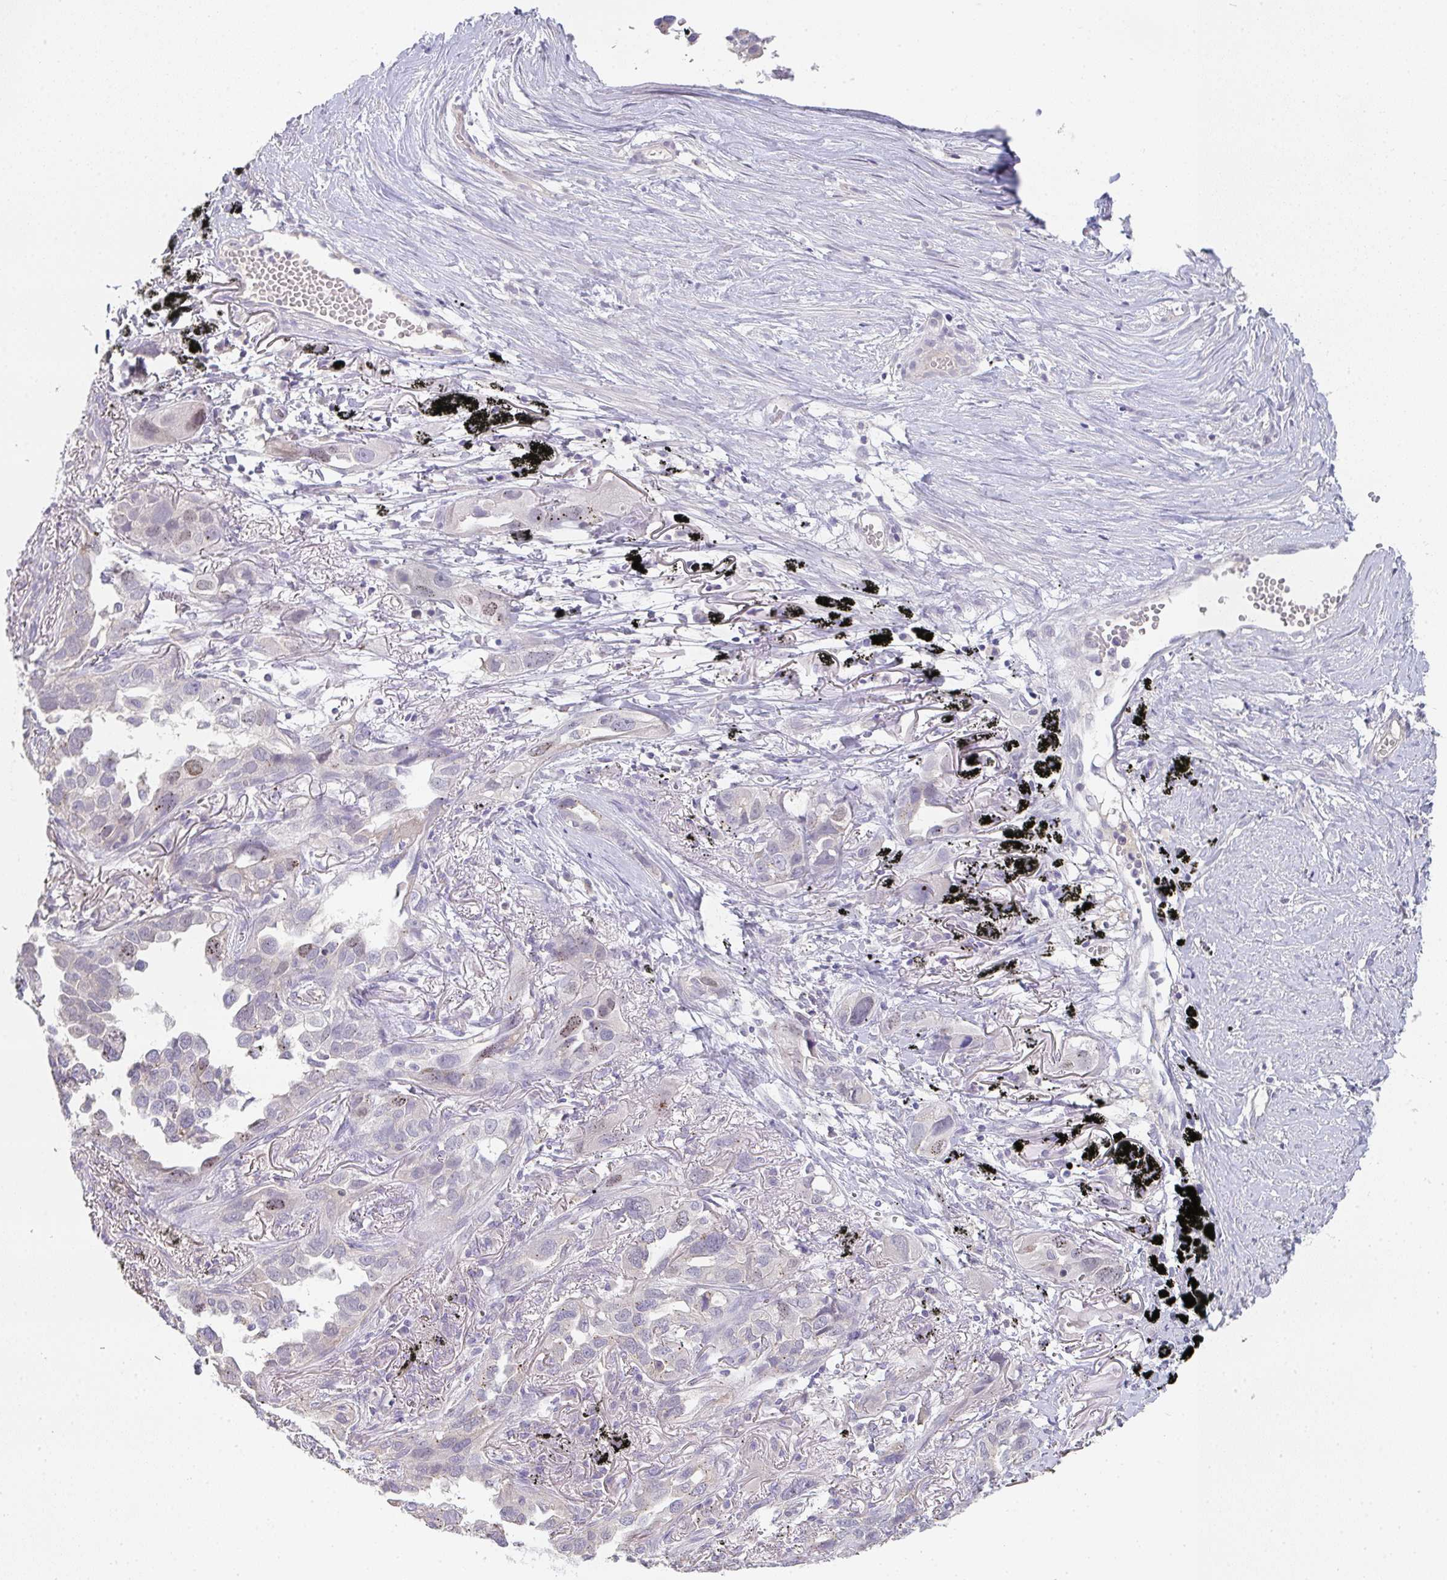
{"staining": {"intensity": "weak", "quantity": "<25%", "location": "nuclear"}, "tissue": "lung cancer", "cell_type": "Tumor cells", "image_type": "cancer", "snomed": [{"axis": "morphology", "description": "Adenocarcinoma, NOS"}, {"axis": "topography", "description": "Lung"}], "caption": "Tumor cells are negative for brown protein staining in lung adenocarcinoma.", "gene": "CHMP5", "patient": {"sex": "male", "age": 67}}